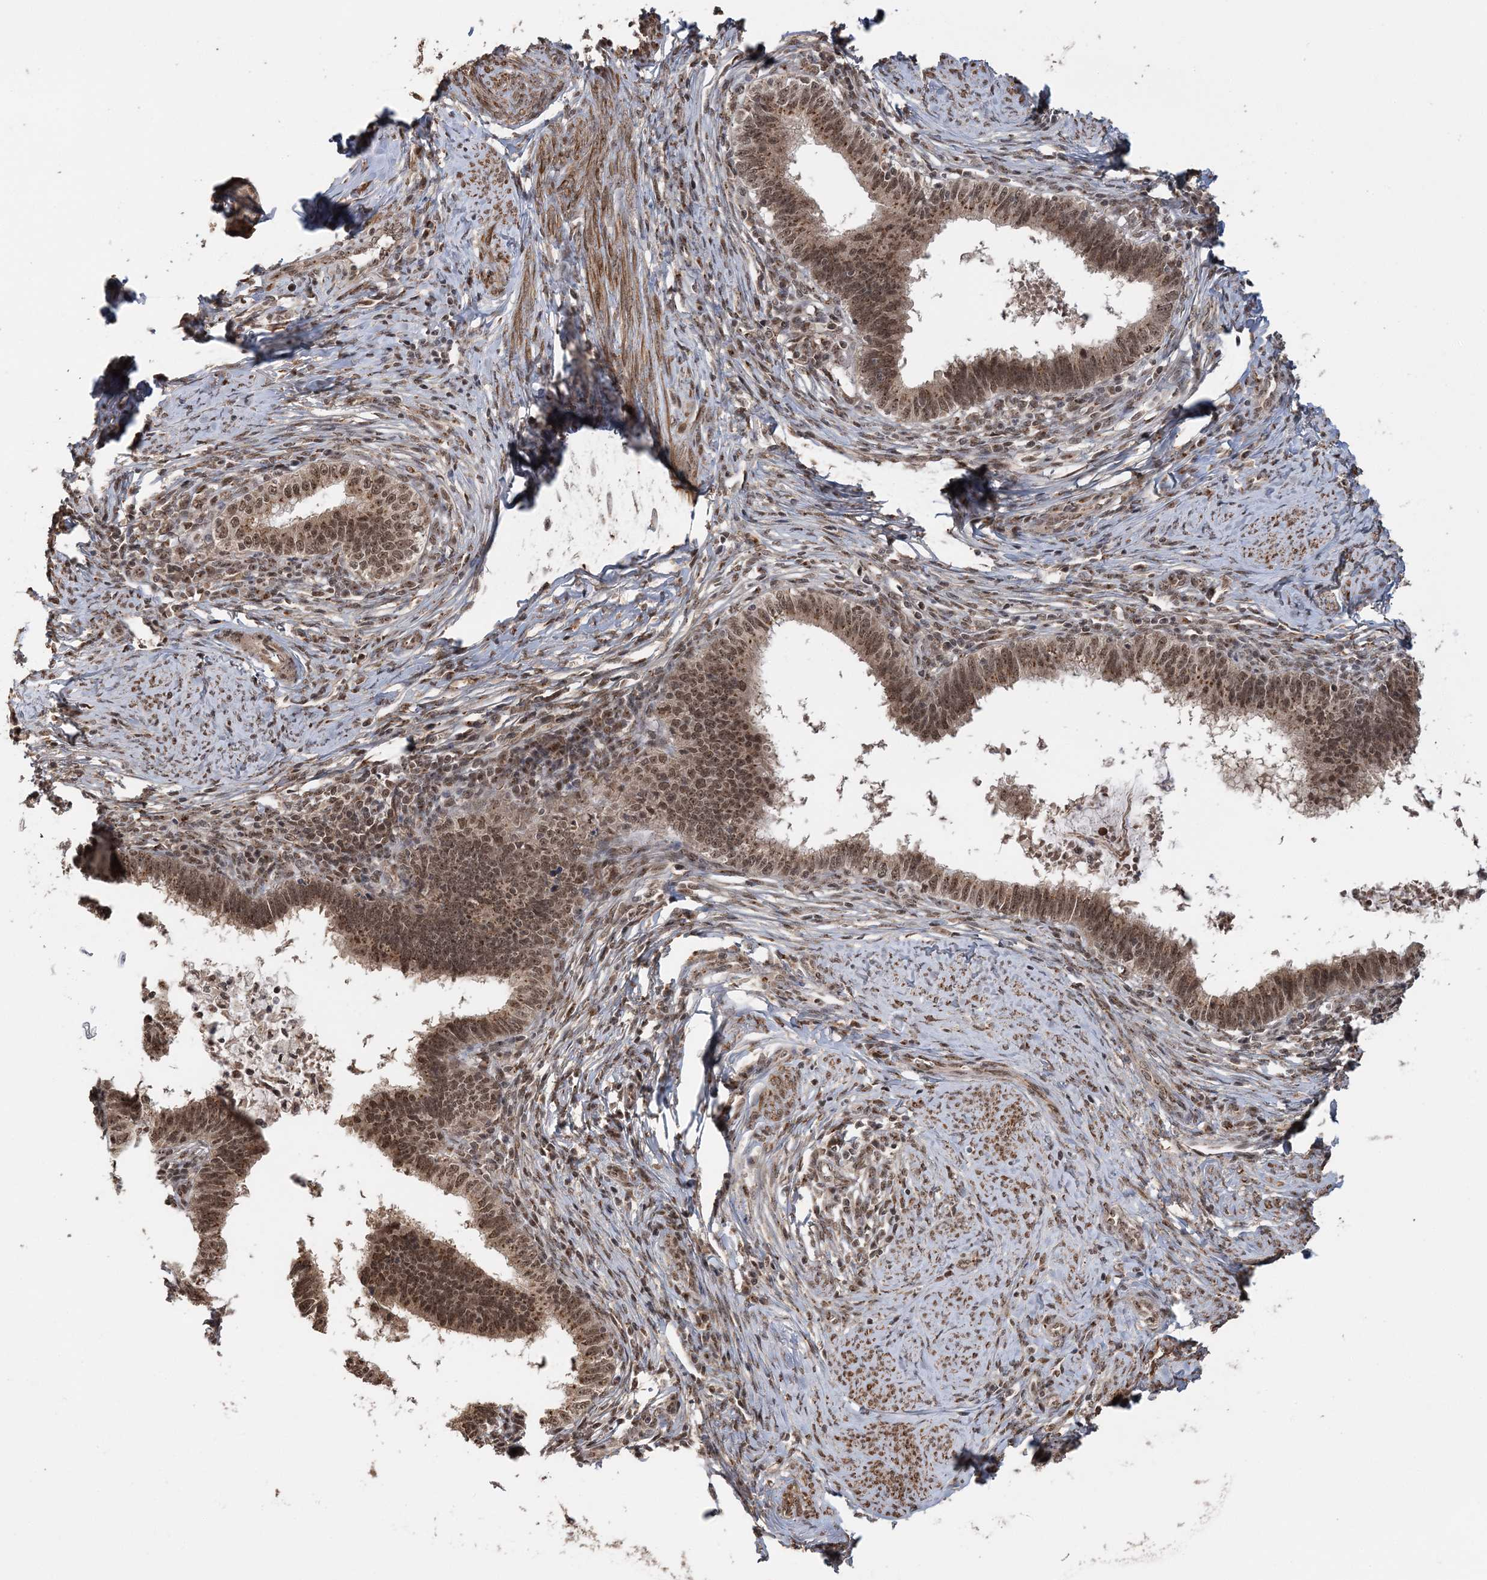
{"staining": {"intensity": "moderate", "quantity": ">75%", "location": "cytoplasmic/membranous,nuclear"}, "tissue": "cervical cancer", "cell_type": "Tumor cells", "image_type": "cancer", "snomed": [{"axis": "morphology", "description": "Adenocarcinoma, NOS"}, {"axis": "topography", "description": "Cervix"}], "caption": "Immunohistochemical staining of human cervical adenocarcinoma exhibits moderate cytoplasmic/membranous and nuclear protein positivity in approximately >75% of tumor cells.", "gene": "TSHZ2", "patient": {"sex": "female", "age": 36}}